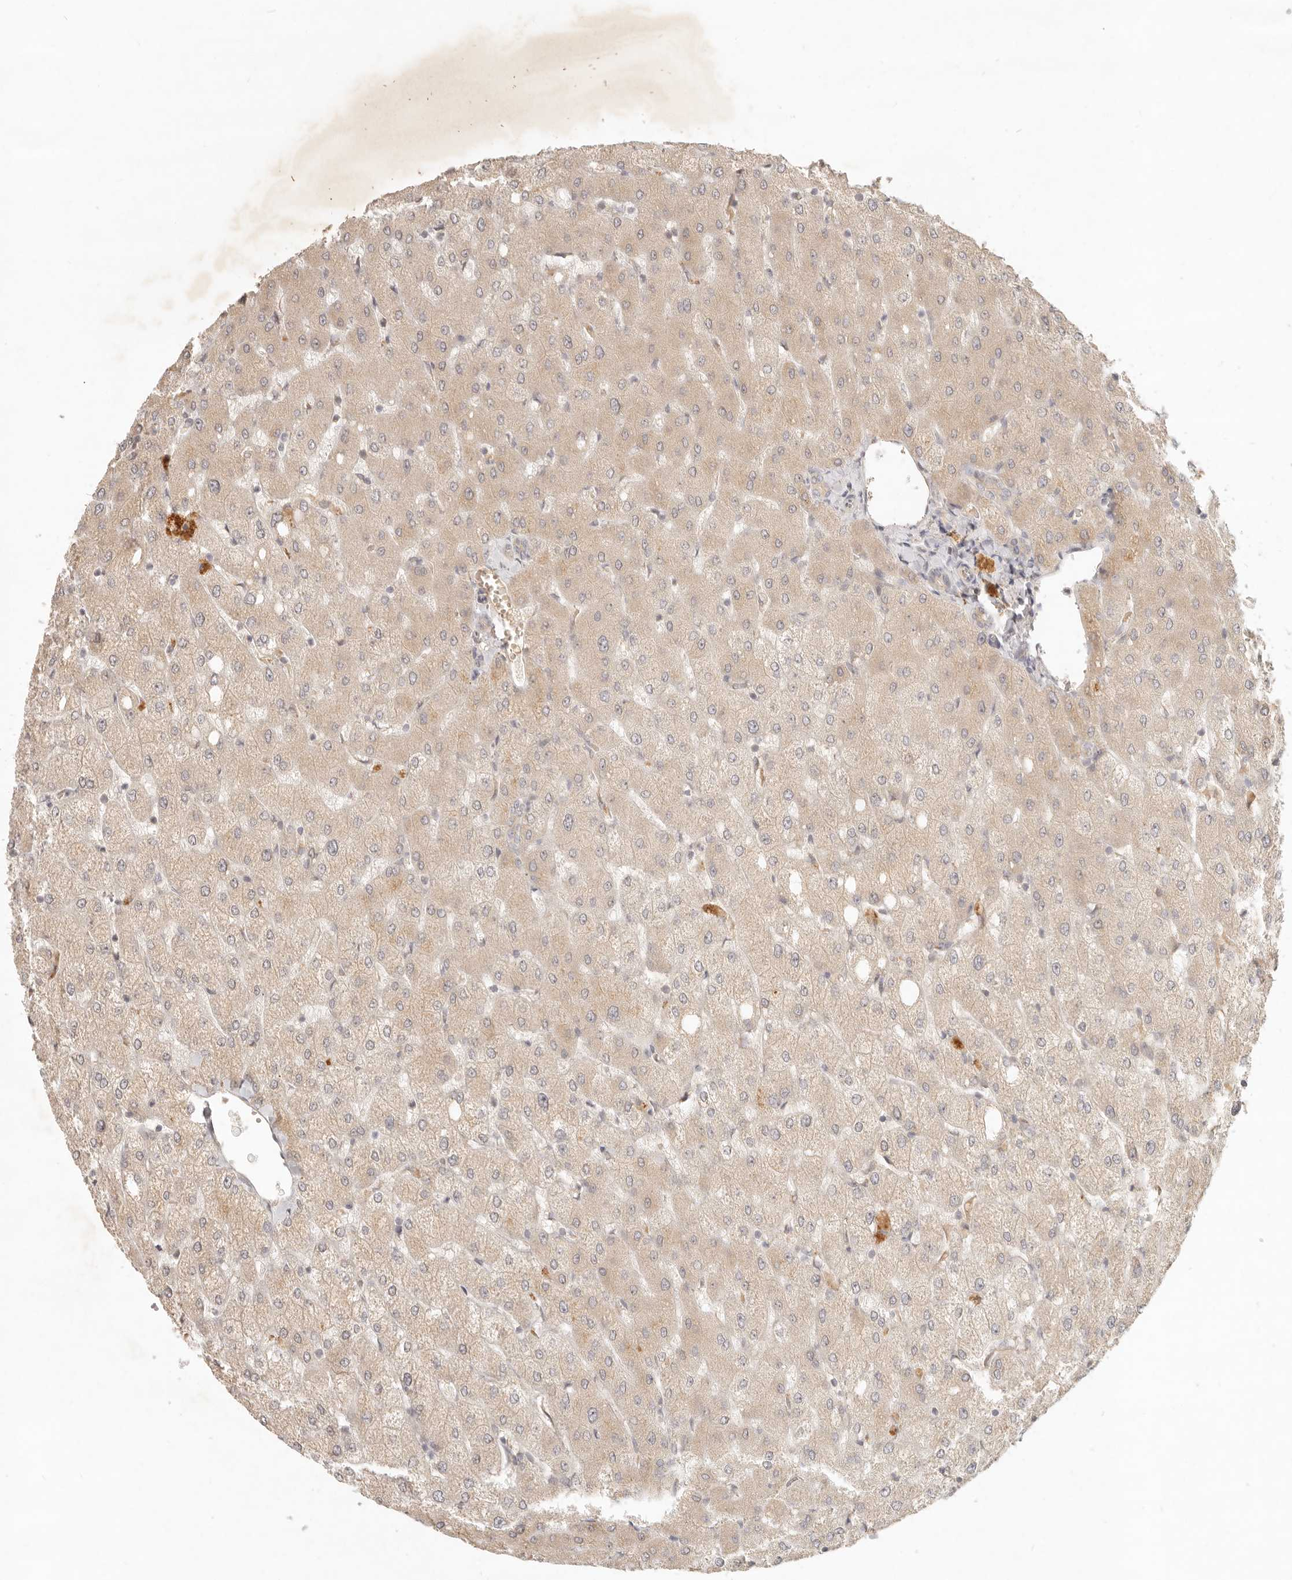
{"staining": {"intensity": "negative", "quantity": "none", "location": "none"}, "tissue": "liver", "cell_type": "Cholangiocytes", "image_type": "normal", "snomed": [{"axis": "morphology", "description": "Normal tissue, NOS"}, {"axis": "topography", "description": "Liver"}], "caption": "Photomicrograph shows no significant protein staining in cholangiocytes of normal liver.", "gene": "UBXN11", "patient": {"sex": "female", "age": 54}}